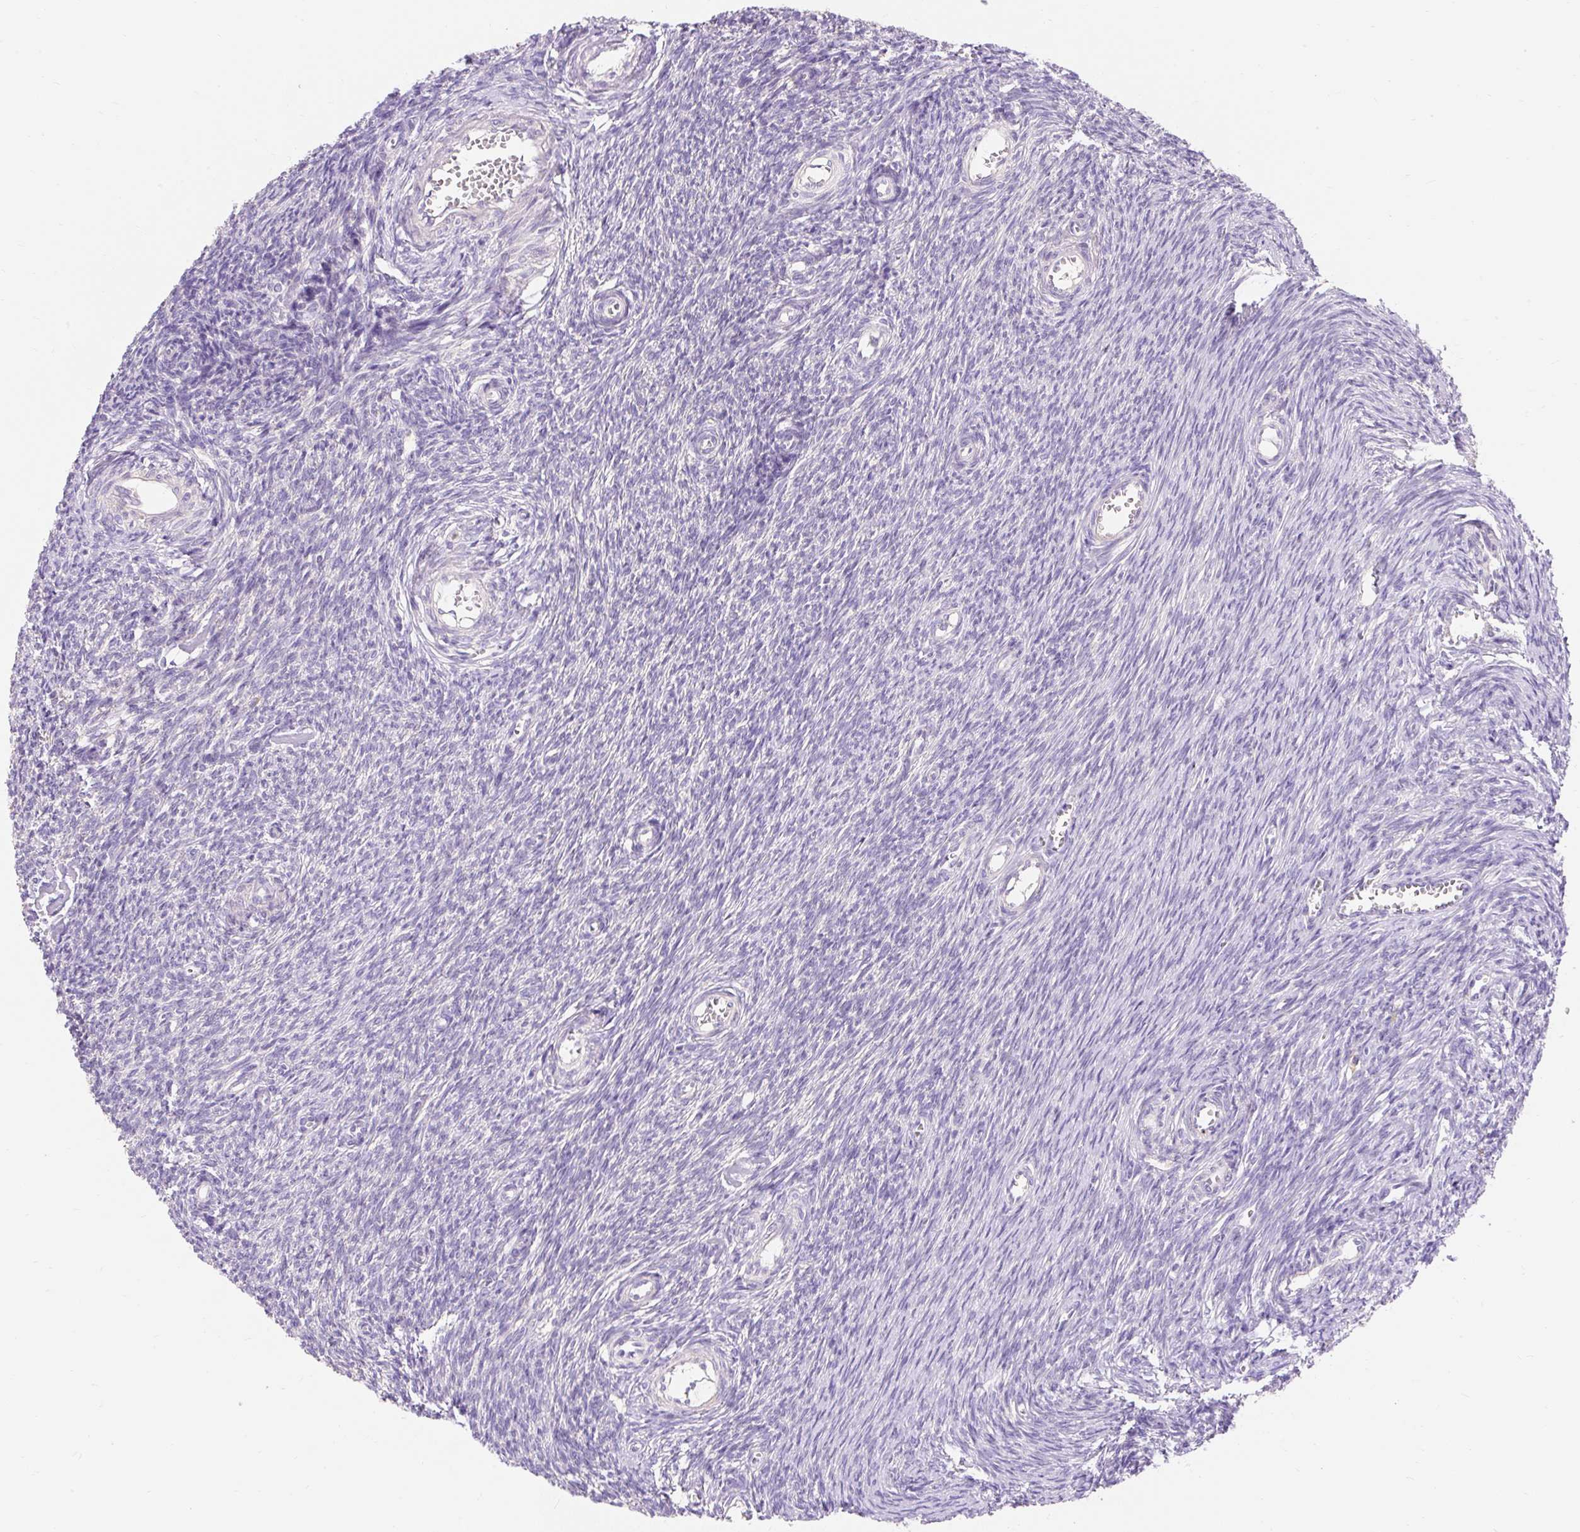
{"staining": {"intensity": "negative", "quantity": "none", "location": "none"}, "tissue": "ovary", "cell_type": "Ovarian stroma cells", "image_type": "normal", "snomed": [{"axis": "morphology", "description": "Normal tissue, NOS"}, {"axis": "topography", "description": "Ovary"}], "caption": "DAB immunohistochemical staining of unremarkable ovary reveals no significant staining in ovarian stroma cells. (DAB immunohistochemistry (IHC) with hematoxylin counter stain).", "gene": "PMAIP1", "patient": {"sex": "female", "age": 44}}